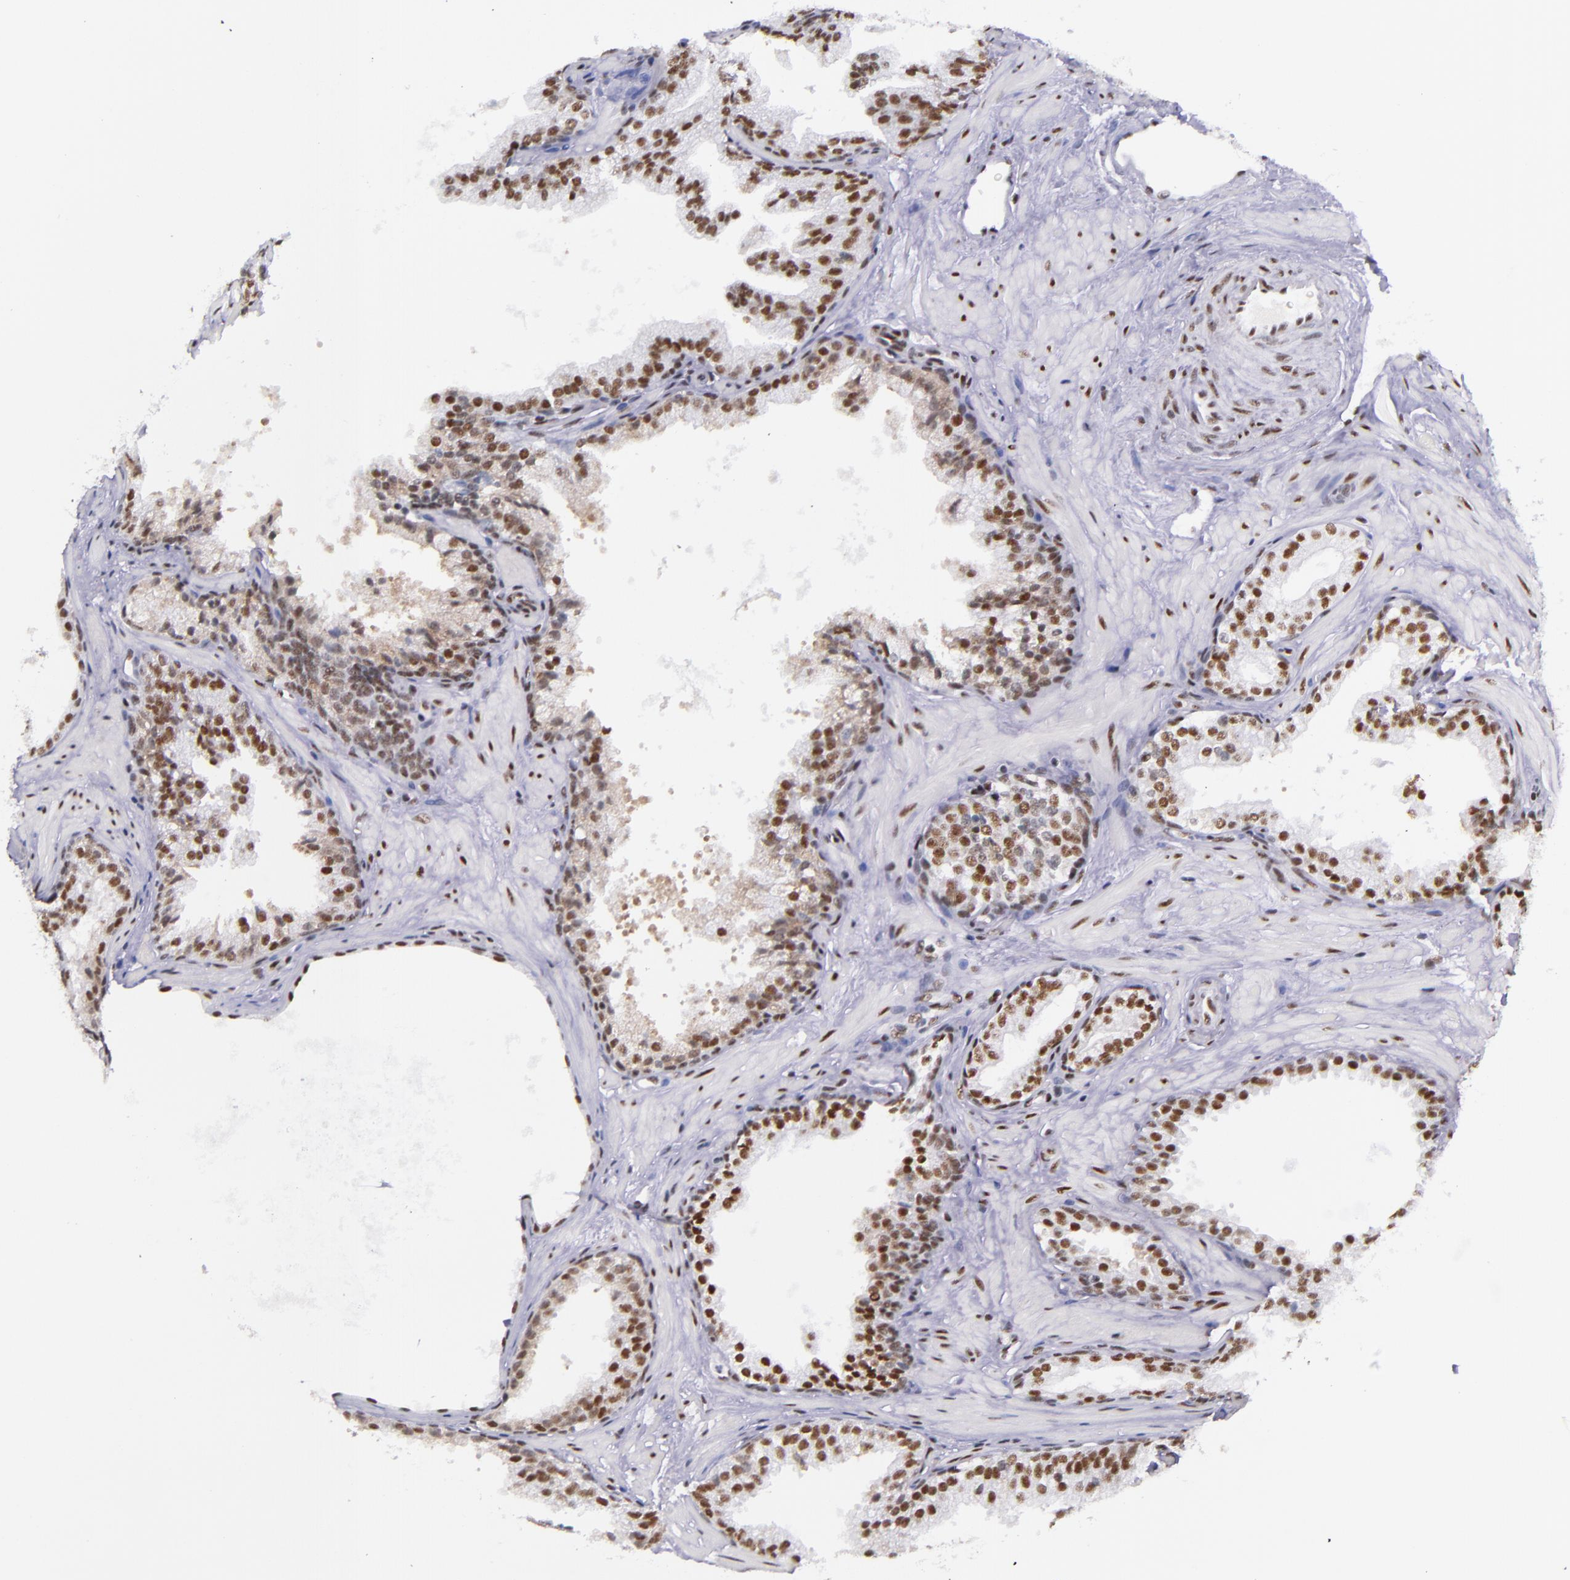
{"staining": {"intensity": "moderate", "quantity": "25%-75%", "location": "nuclear"}, "tissue": "prostate cancer", "cell_type": "Tumor cells", "image_type": "cancer", "snomed": [{"axis": "morphology", "description": "Adenocarcinoma, Low grade"}, {"axis": "topography", "description": "Prostate"}], "caption": "An immunohistochemistry (IHC) photomicrograph of tumor tissue is shown. Protein staining in brown shows moderate nuclear positivity in prostate low-grade adenocarcinoma within tumor cells.", "gene": "GPKOW", "patient": {"sex": "male", "age": 69}}